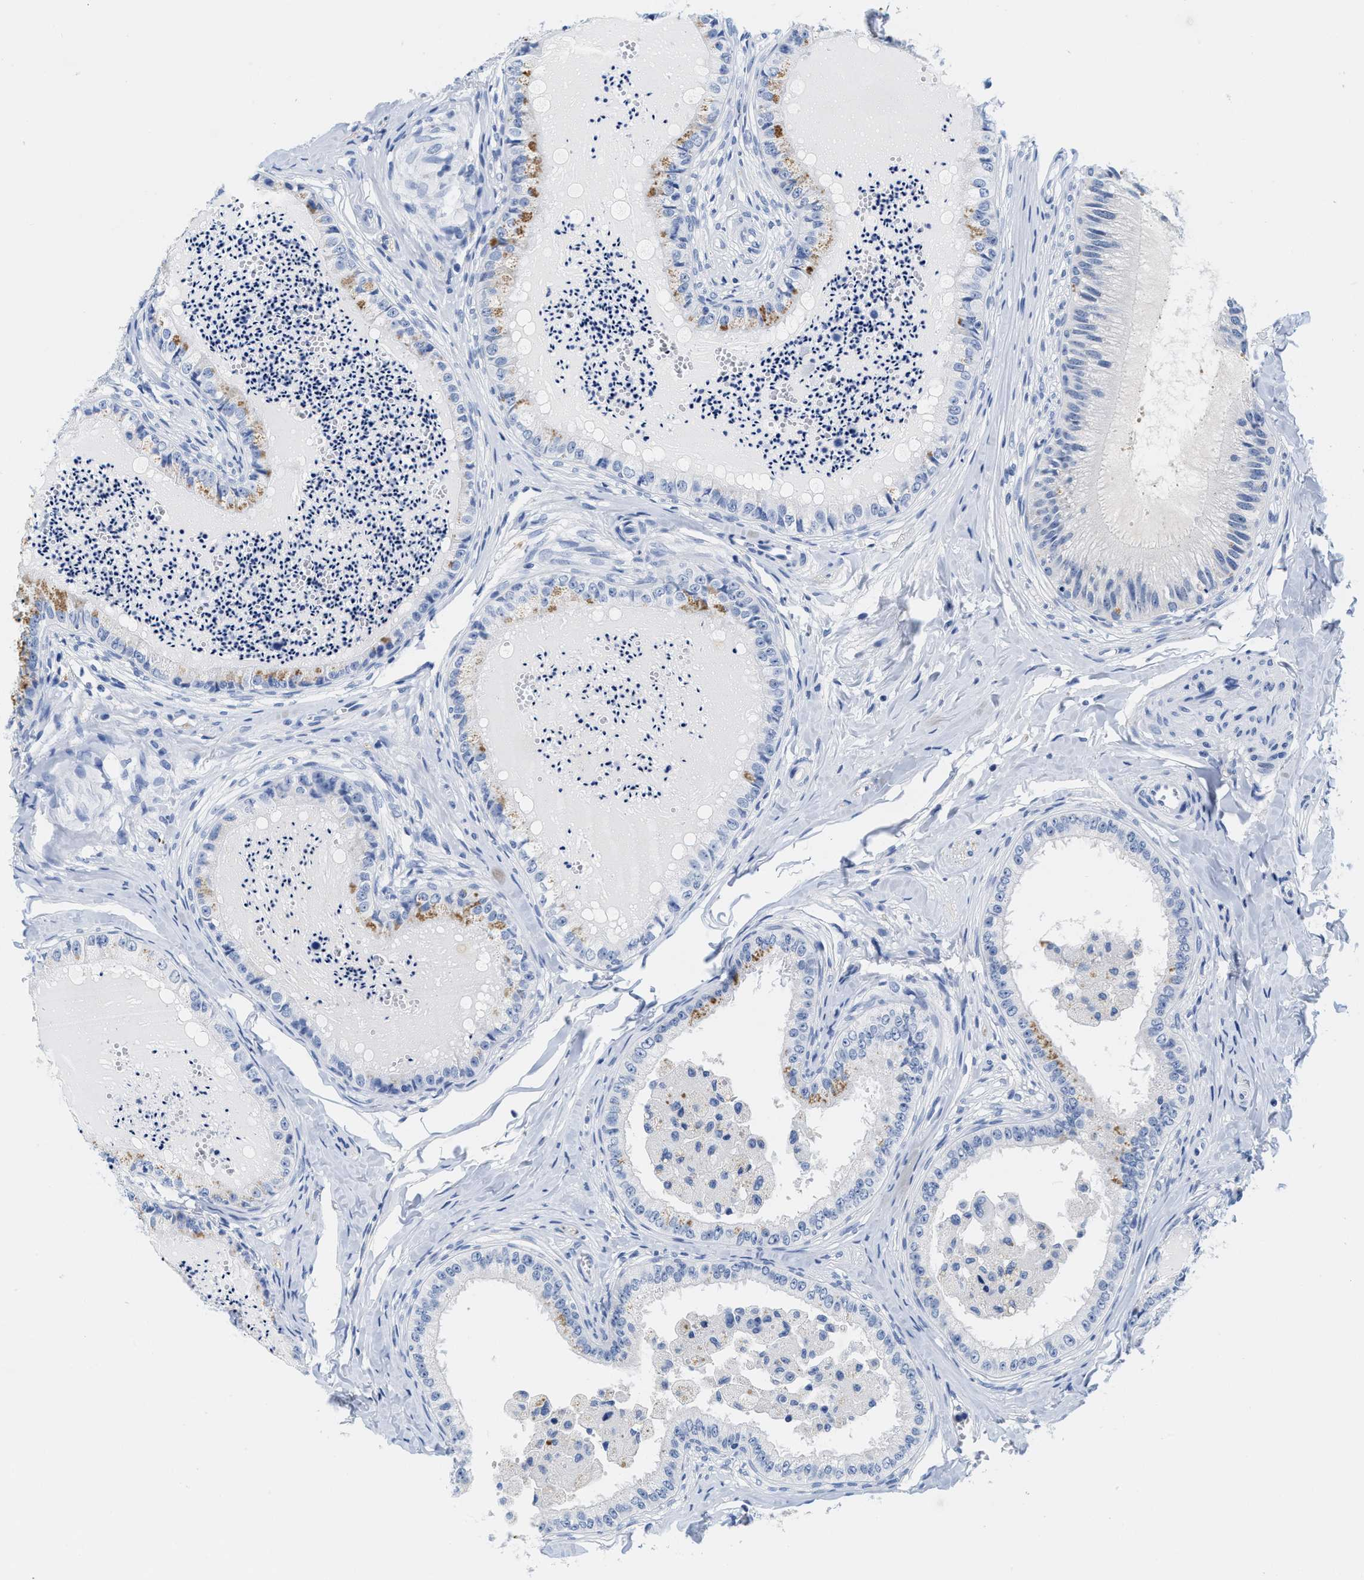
{"staining": {"intensity": "moderate", "quantity": "<25%", "location": "cytoplasmic/membranous"}, "tissue": "epididymis", "cell_type": "Glandular cells", "image_type": "normal", "snomed": [{"axis": "morphology", "description": "Normal tissue, NOS"}, {"axis": "topography", "description": "Epididymis"}], "caption": "A brown stain highlights moderate cytoplasmic/membranous positivity of a protein in glandular cells of unremarkable epididymis. (DAB IHC, brown staining for protein, blue staining for nuclei).", "gene": "TTC3", "patient": {"sex": "male", "age": 31}}